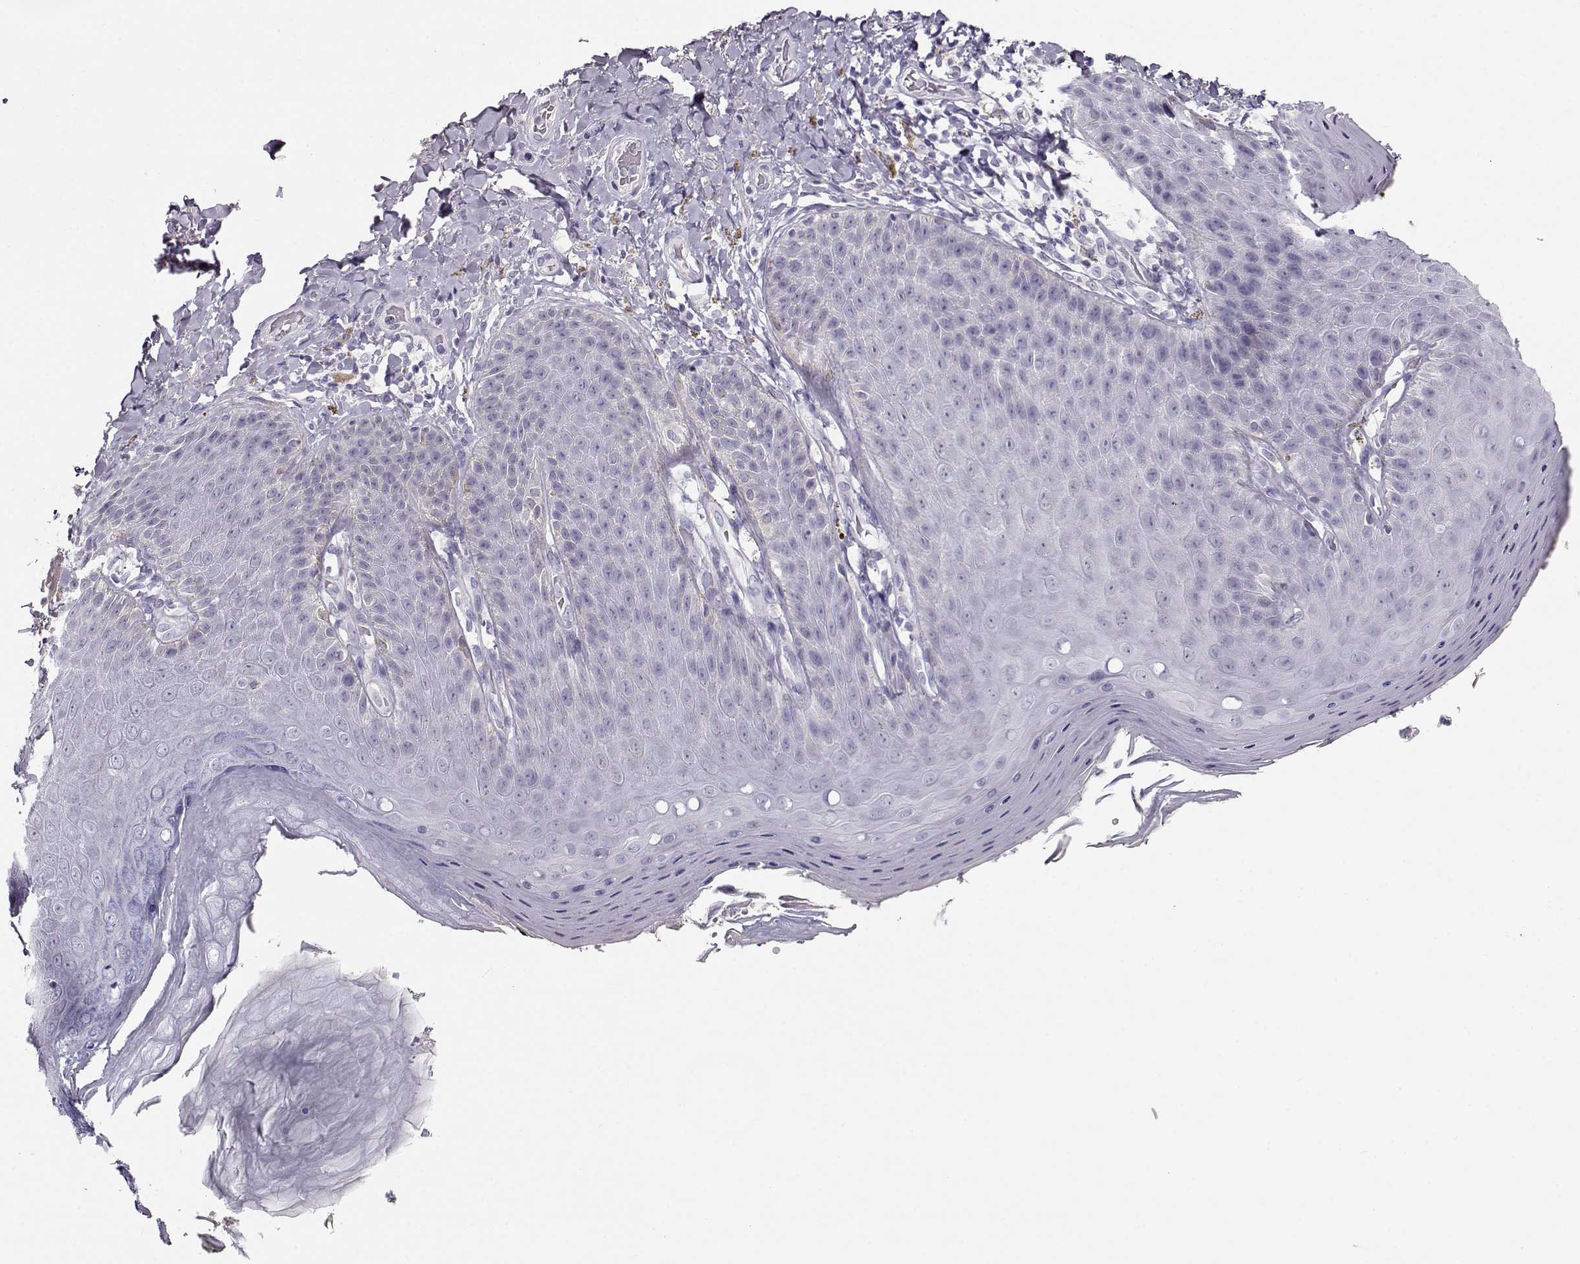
{"staining": {"intensity": "negative", "quantity": "none", "location": "none"}, "tissue": "skin", "cell_type": "Epidermal cells", "image_type": "normal", "snomed": [{"axis": "morphology", "description": "Normal tissue, NOS"}, {"axis": "topography", "description": "Anal"}], "caption": "IHC micrograph of unremarkable human skin stained for a protein (brown), which reveals no positivity in epidermal cells.", "gene": "RBM44", "patient": {"sex": "male", "age": 53}}